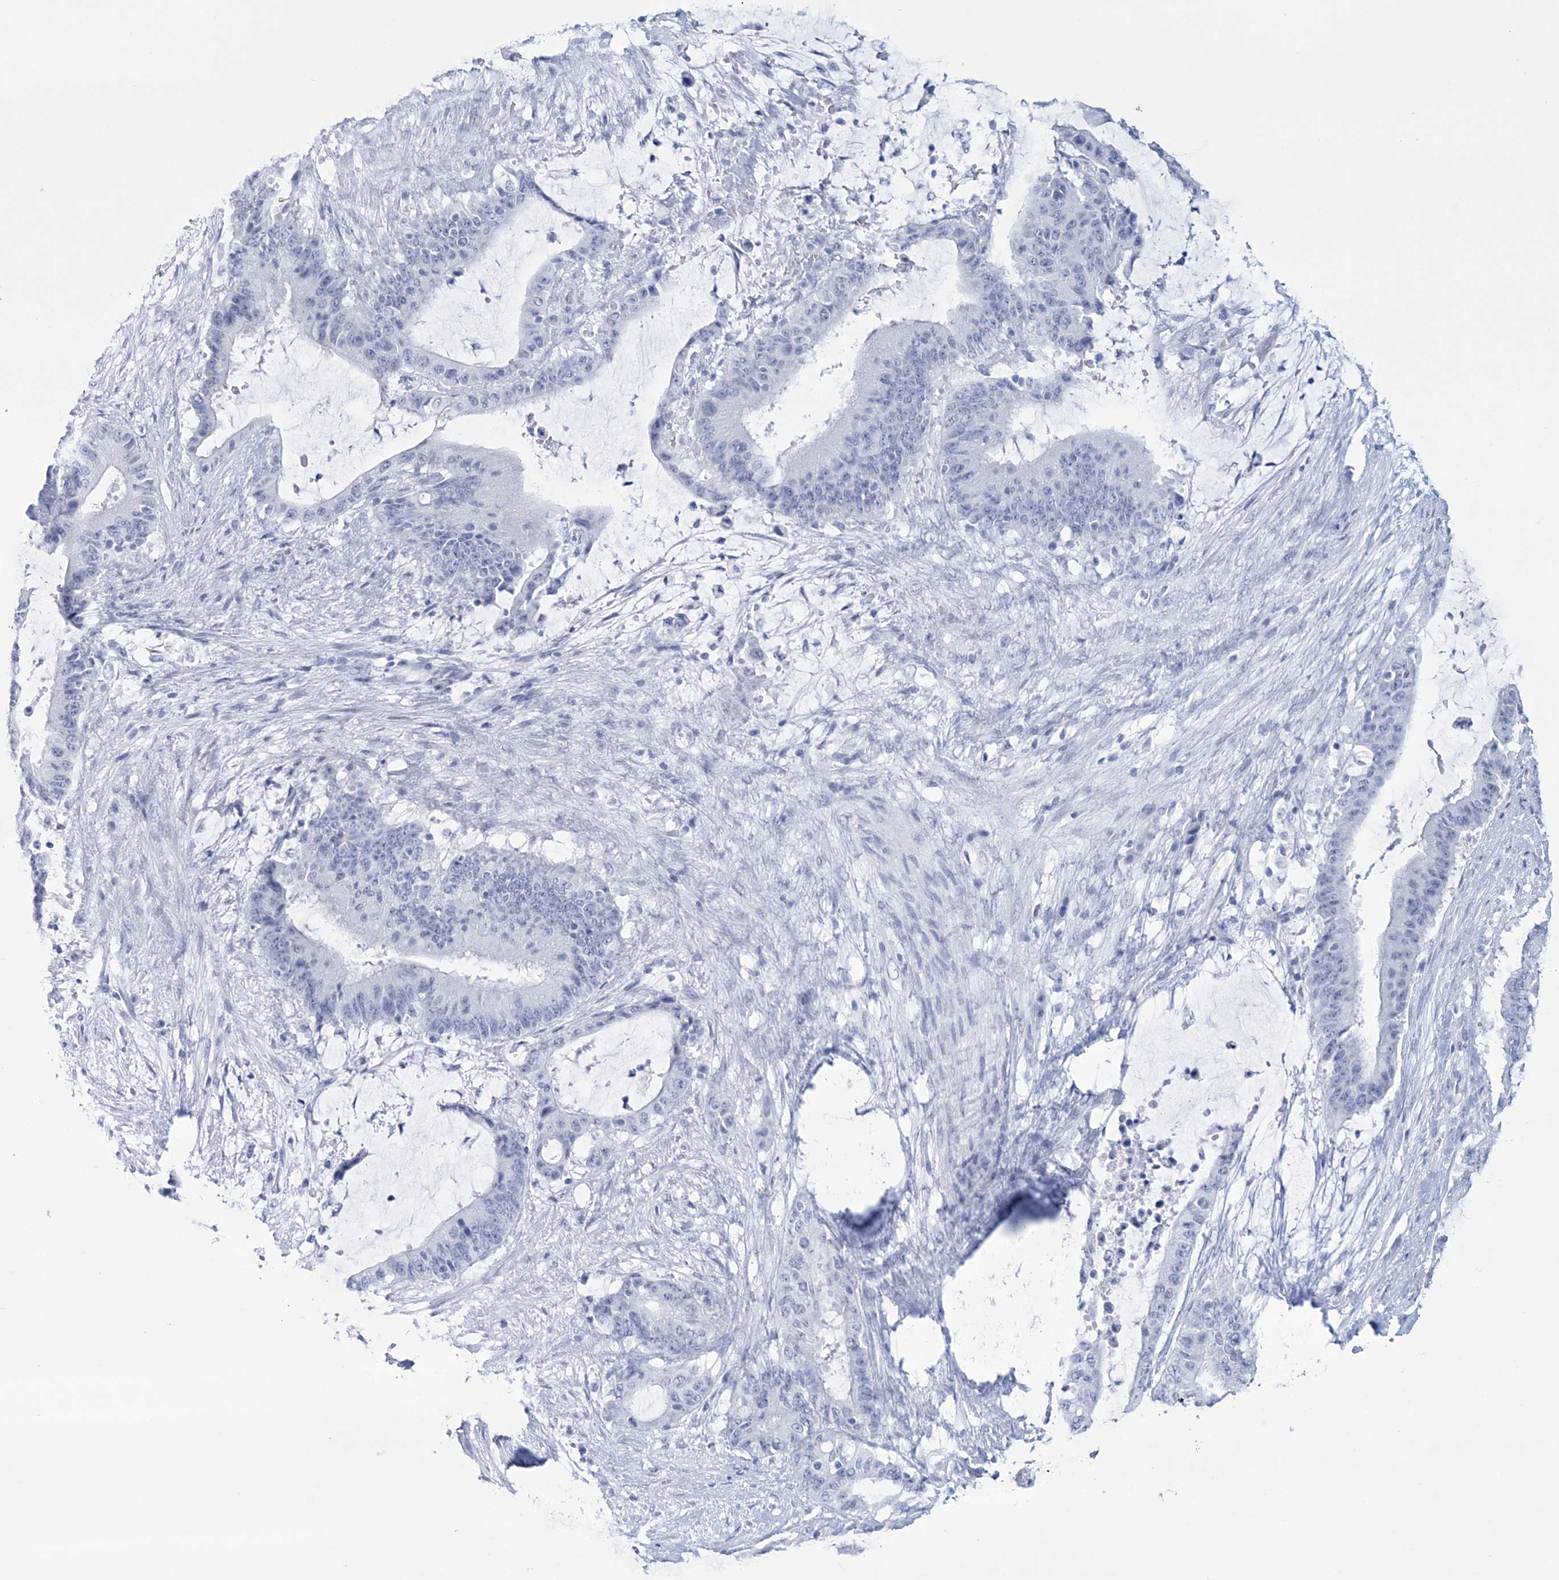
{"staining": {"intensity": "negative", "quantity": "none", "location": "none"}, "tissue": "liver cancer", "cell_type": "Tumor cells", "image_type": "cancer", "snomed": [{"axis": "morphology", "description": "Normal tissue, NOS"}, {"axis": "morphology", "description": "Cholangiocarcinoma"}, {"axis": "topography", "description": "Liver"}, {"axis": "topography", "description": "Peripheral nerve tissue"}], "caption": "Liver cancer (cholangiocarcinoma) stained for a protein using immunohistochemistry shows no staining tumor cells.", "gene": "DPCD", "patient": {"sex": "female", "age": 73}}